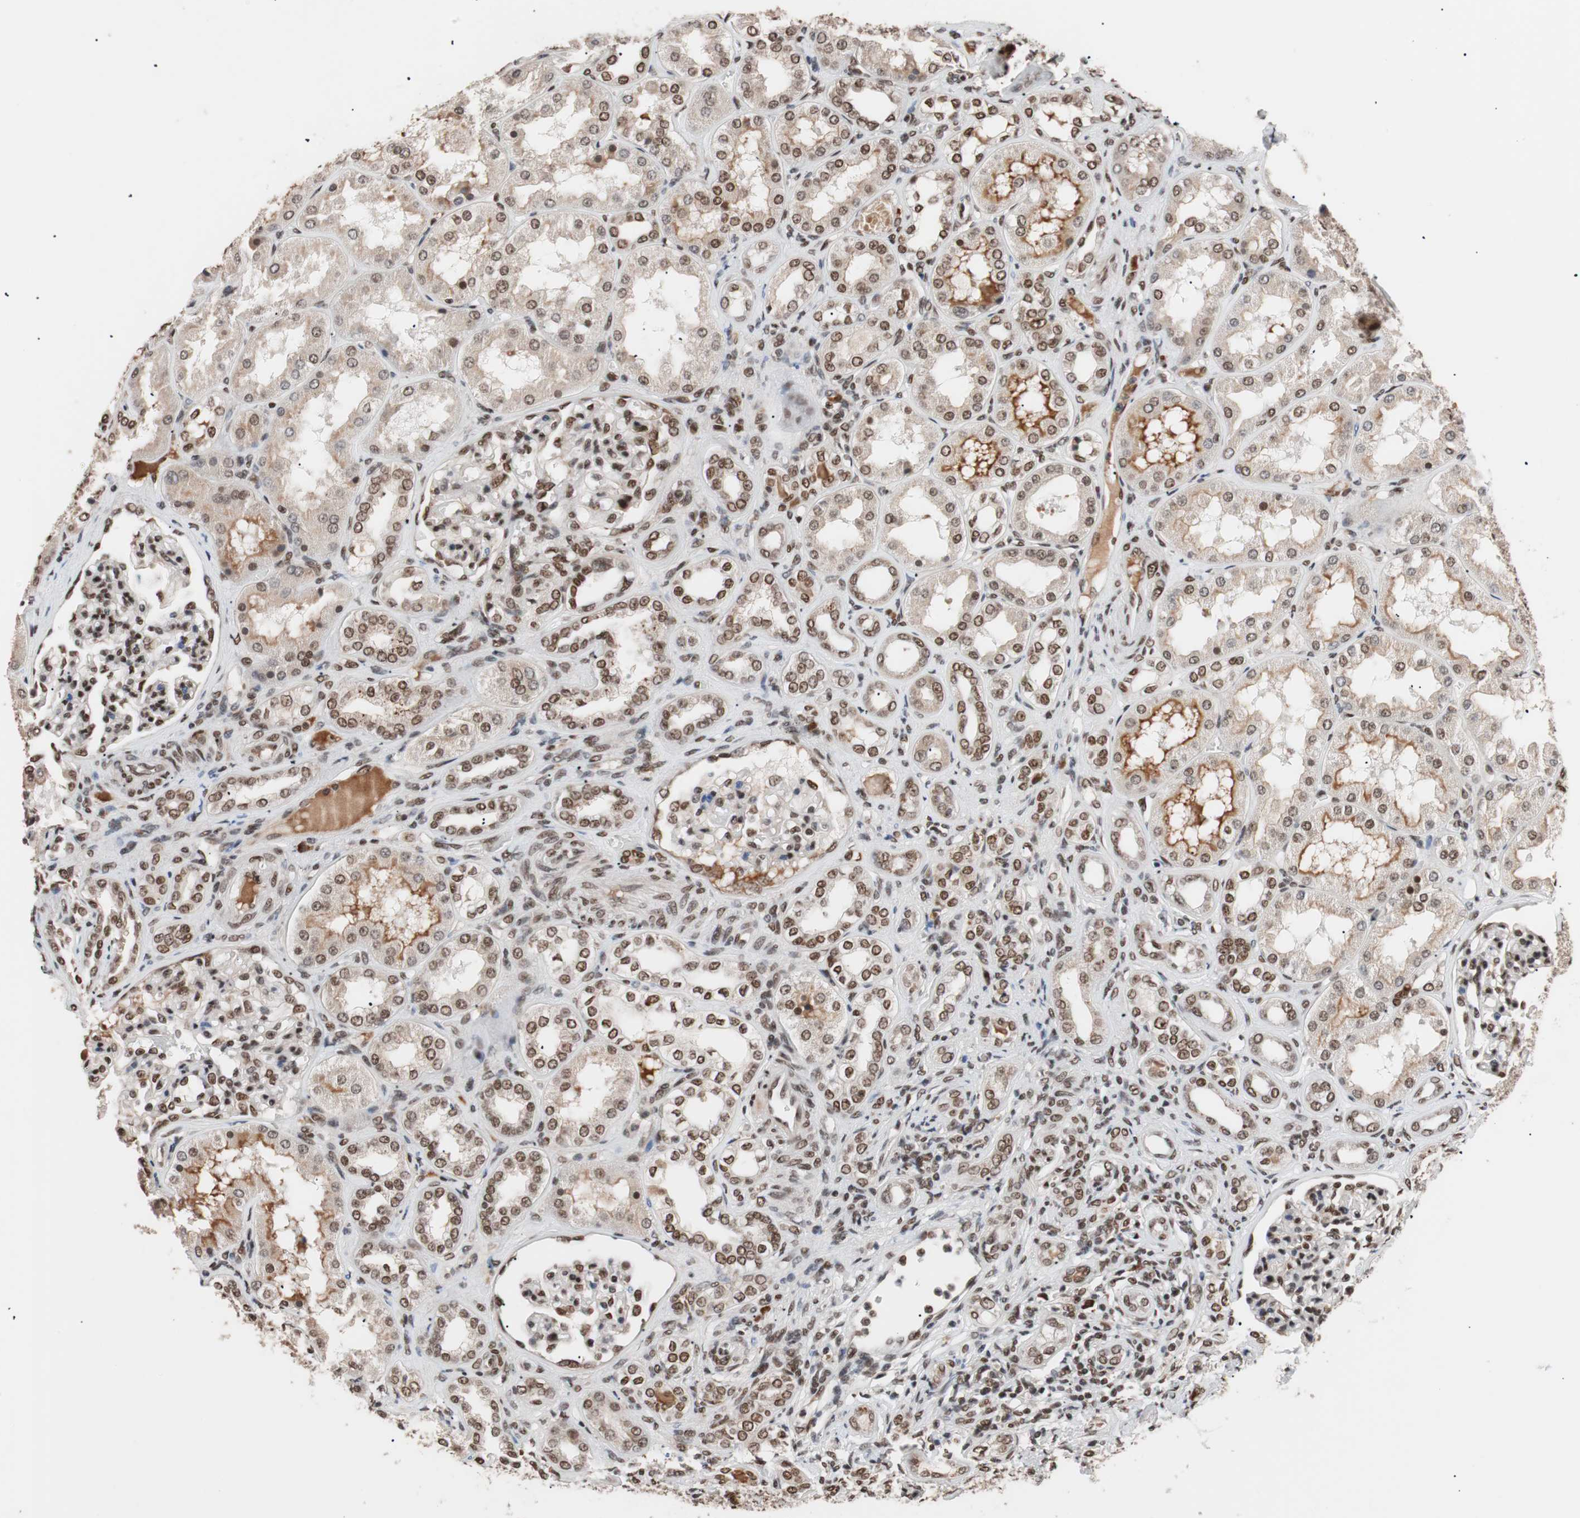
{"staining": {"intensity": "strong", "quantity": ">75%", "location": "nuclear"}, "tissue": "kidney", "cell_type": "Cells in glomeruli", "image_type": "normal", "snomed": [{"axis": "morphology", "description": "Normal tissue, NOS"}, {"axis": "topography", "description": "Kidney"}], "caption": "Human kidney stained with a brown dye displays strong nuclear positive positivity in approximately >75% of cells in glomeruli.", "gene": "CHAMP1", "patient": {"sex": "female", "age": 56}}